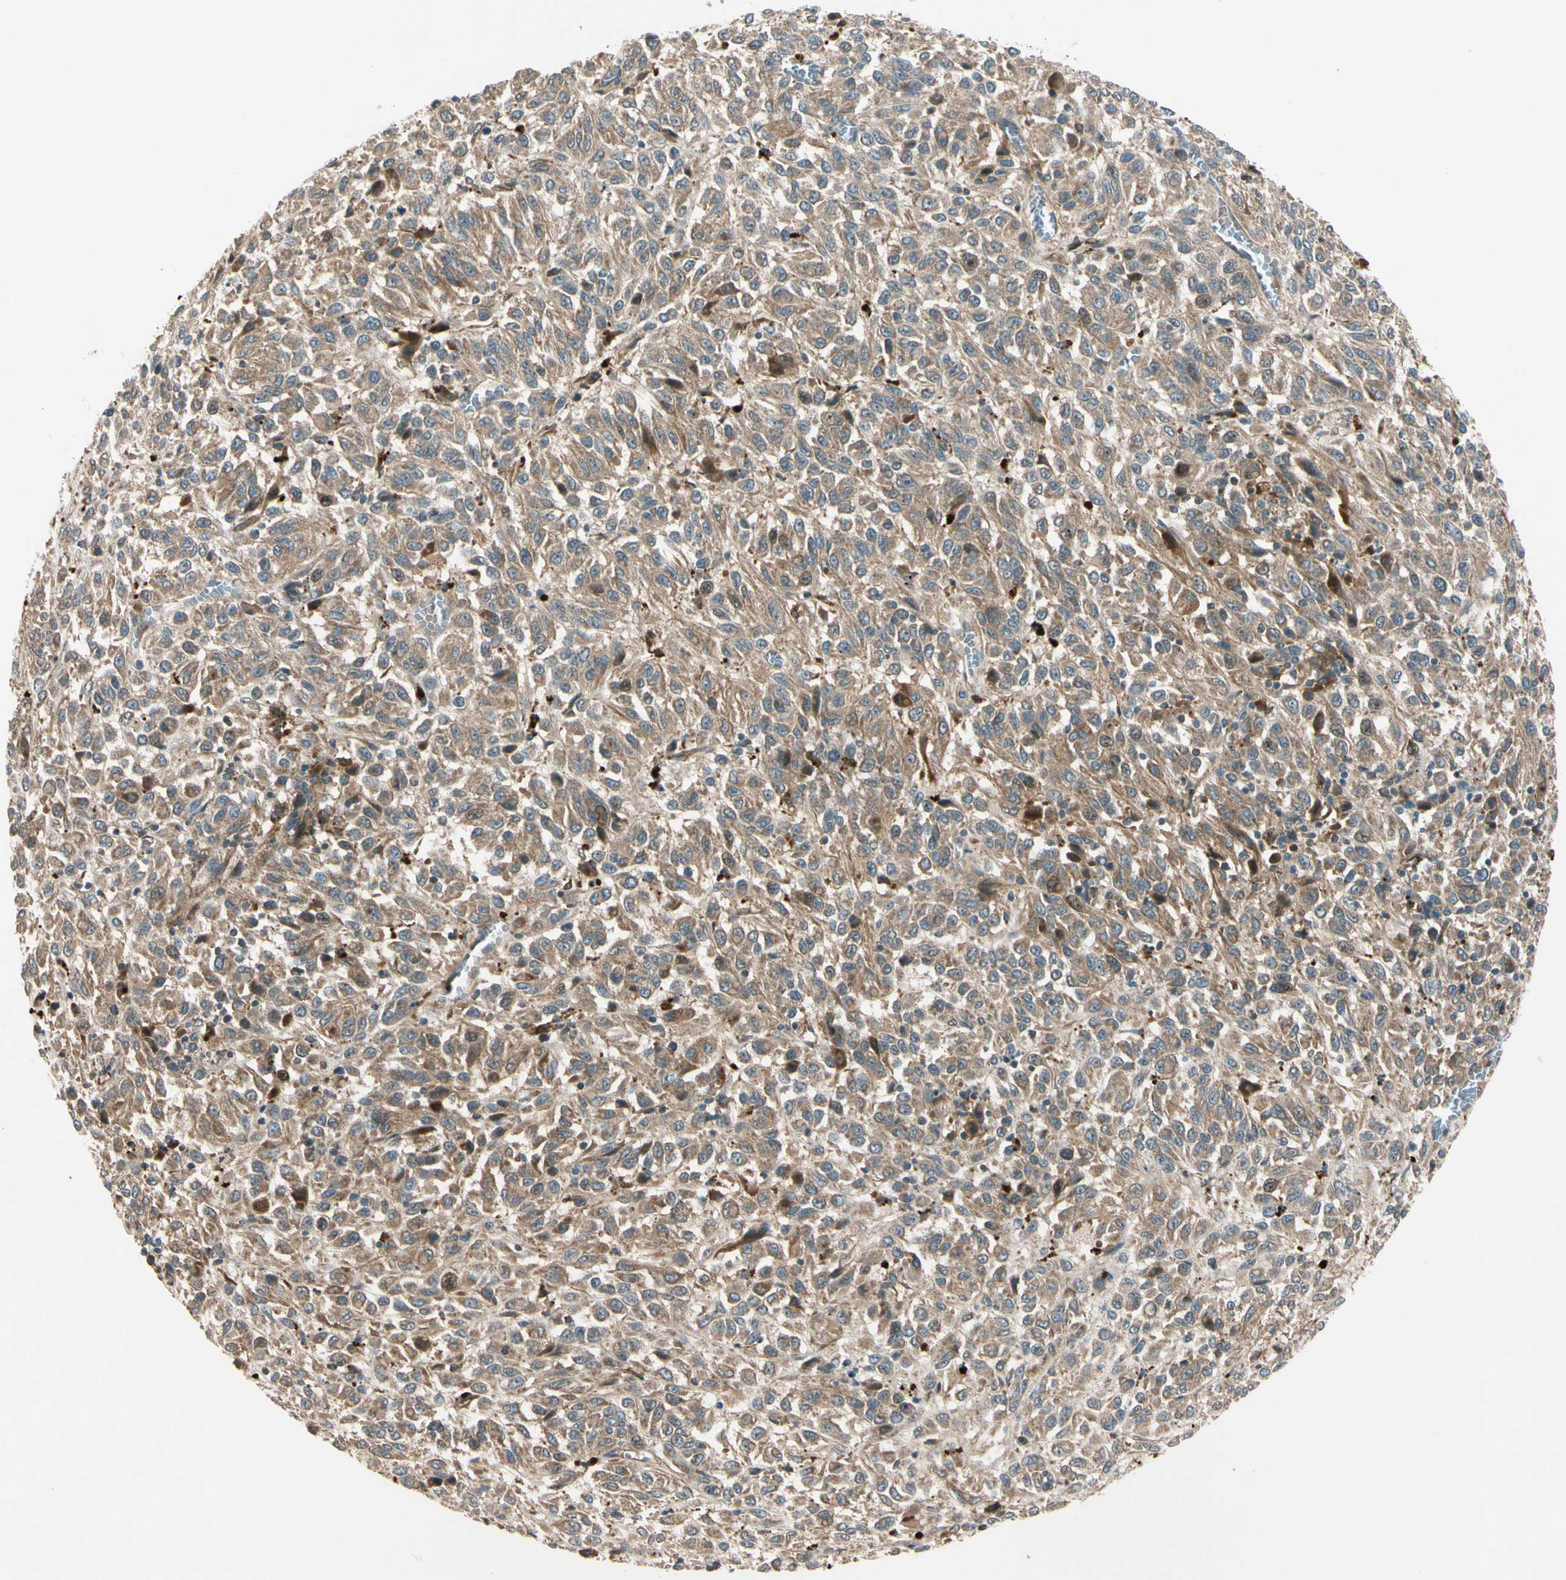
{"staining": {"intensity": "moderate", "quantity": ">75%", "location": "cytoplasmic/membranous"}, "tissue": "melanoma", "cell_type": "Tumor cells", "image_type": "cancer", "snomed": [{"axis": "morphology", "description": "Malignant melanoma, Metastatic site"}, {"axis": "topography", "description": "Lung"}], "caption": "This photomicrograph demonstrates immunohistochemistry staining of human melanoma, with medium moderate cytoplasmic/membranous positivity in about >75% of tumor cells.", "gene": "ACVR1C", "patient": {"sex": "male", "age": 64}}